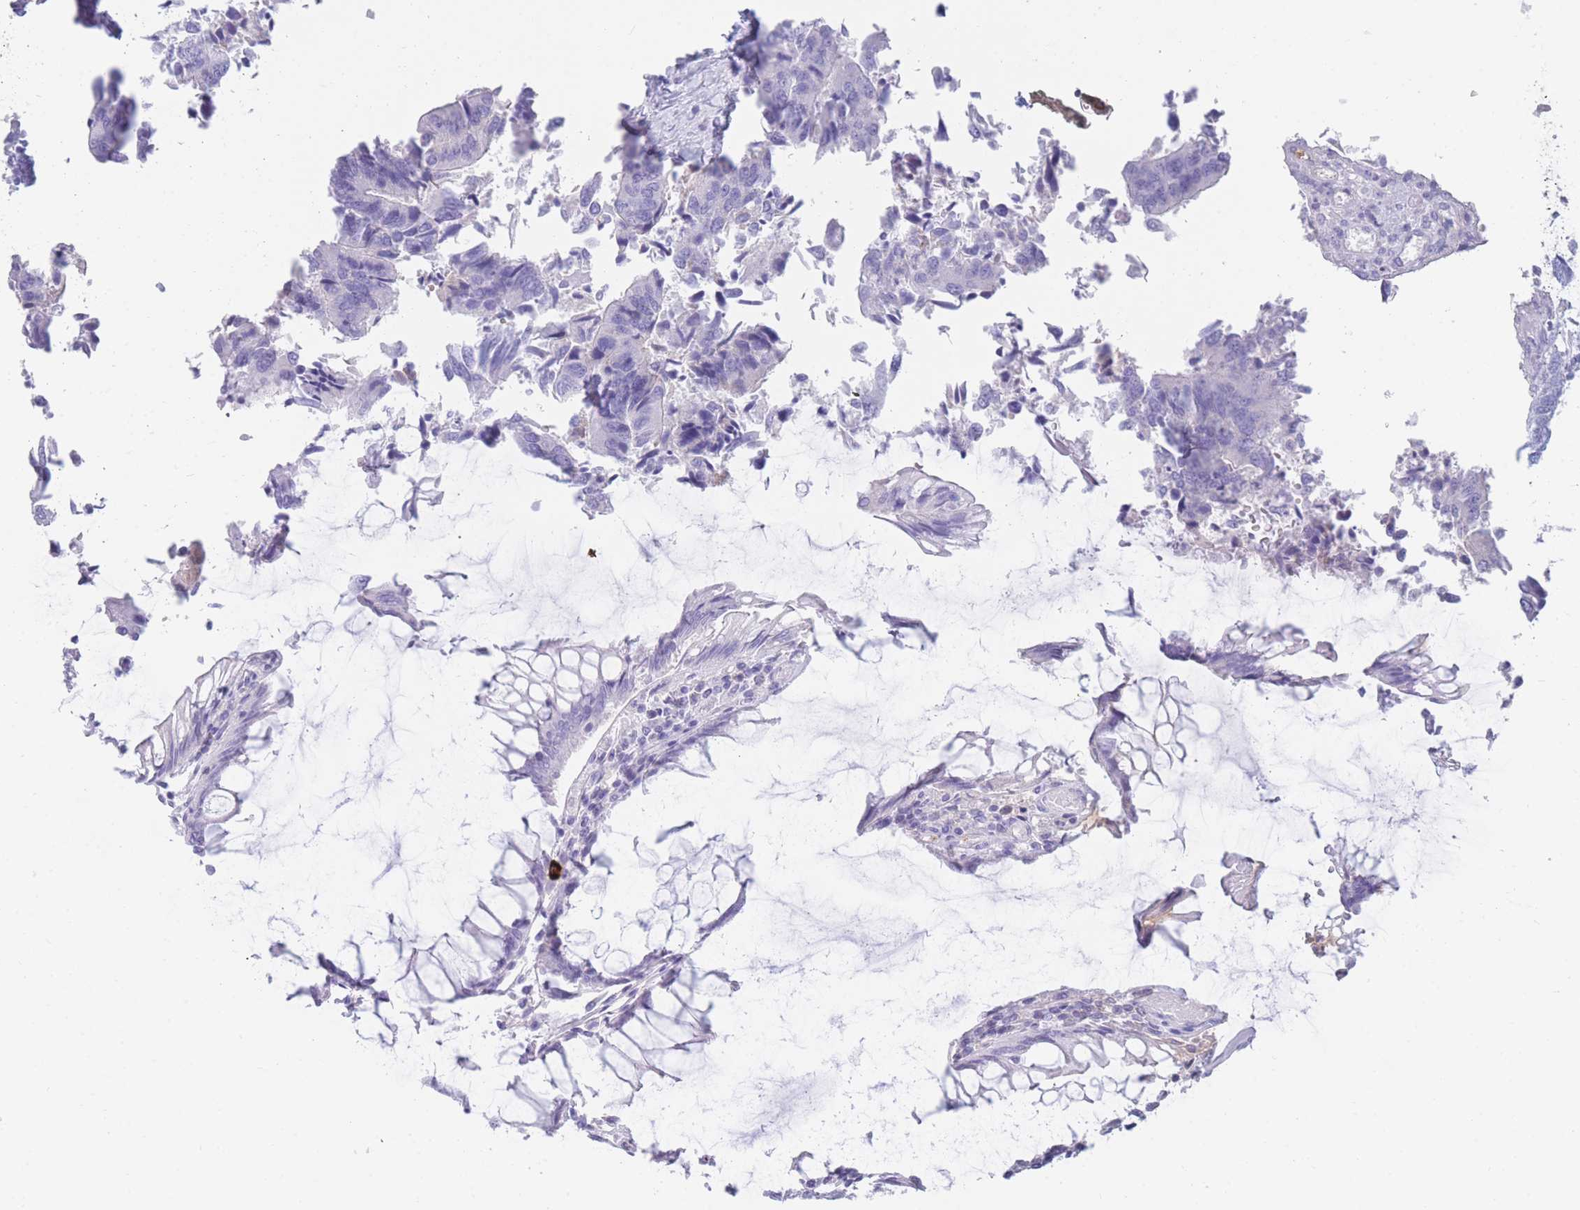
{"staining": {"intensity": "negative", "quantity": "none", "location": "none"}, "tissue": "colorectal cancer", "cell_type": "Tumor cells", "image_type": "cancer", "snomed": [{"axis": "morphology", "description": "Adenocarcinoma, NOS"}, {"axis": "topography", "description": "Colon"}], "caption": "This photomicrograph is of colorectal adenocarcinoma stained with immunohistochemistry (IHC) to label a protein in brown with the nuclei are counter-stained blue. There is no expression in tumor cells.", "gene": "TNFSF11", "patient": {"sex": "female", "age": 67}}